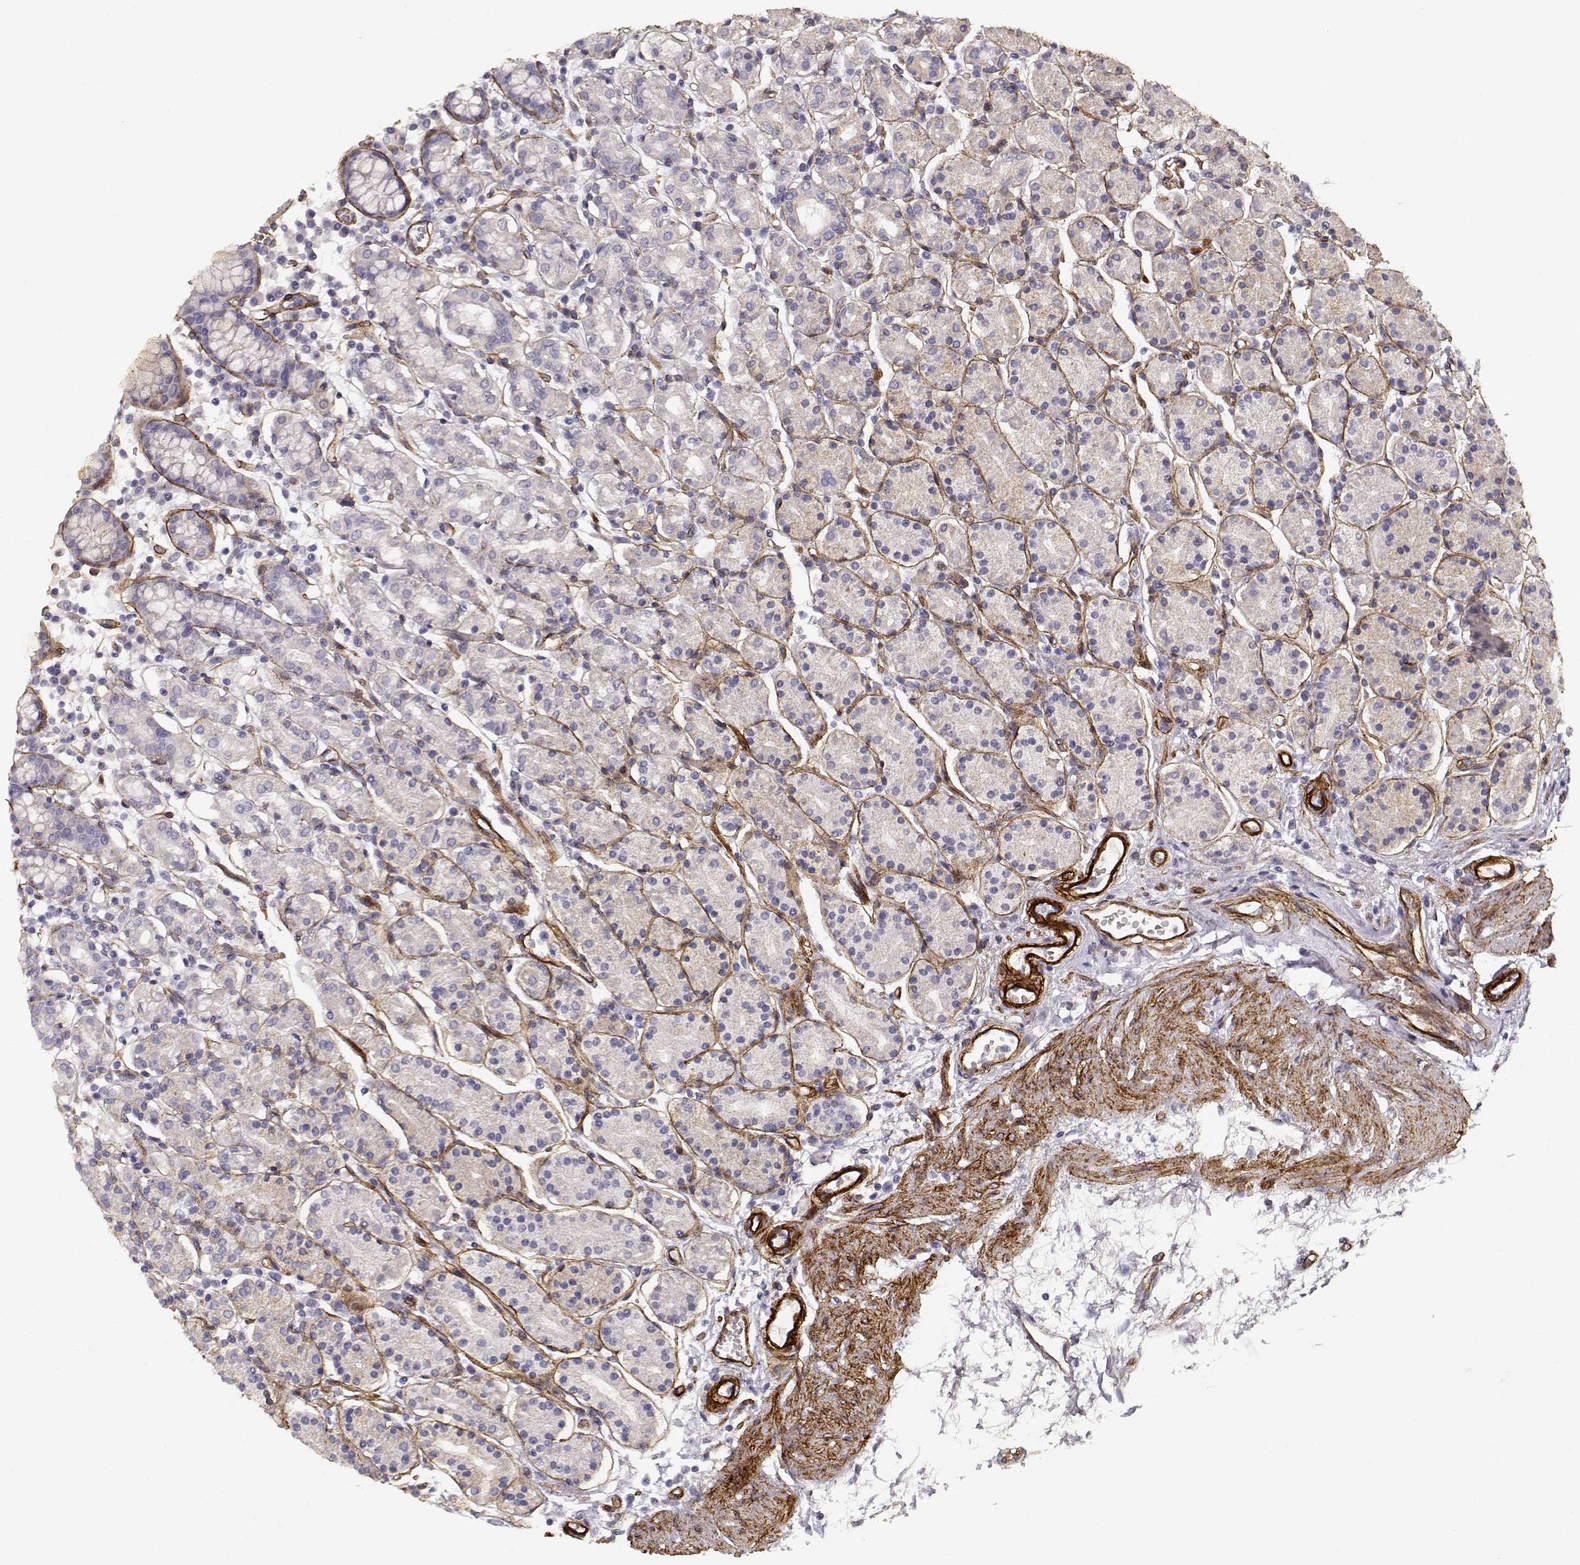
{"staining": {"intensity": "negative", "quantity": "none", "location": "none"}, "tissue": "stomach", "cell_type": "Glandular cells", "image_type": "normal", "snomed": [{"axis": "morphology", "description": "Normal tissue, NOS"}, {"axis": "topography", "description": "Stomach, upper"}, {"axis": "topography", "description": "Stomach"}], "caption": "The image reveals no staining of glandular cells in normal stomach. (Immunohistochemistry, brightfield microscopy, high magnification).", "gene": "LAMC1", "patient": {"sex": "male", "age": 62}}